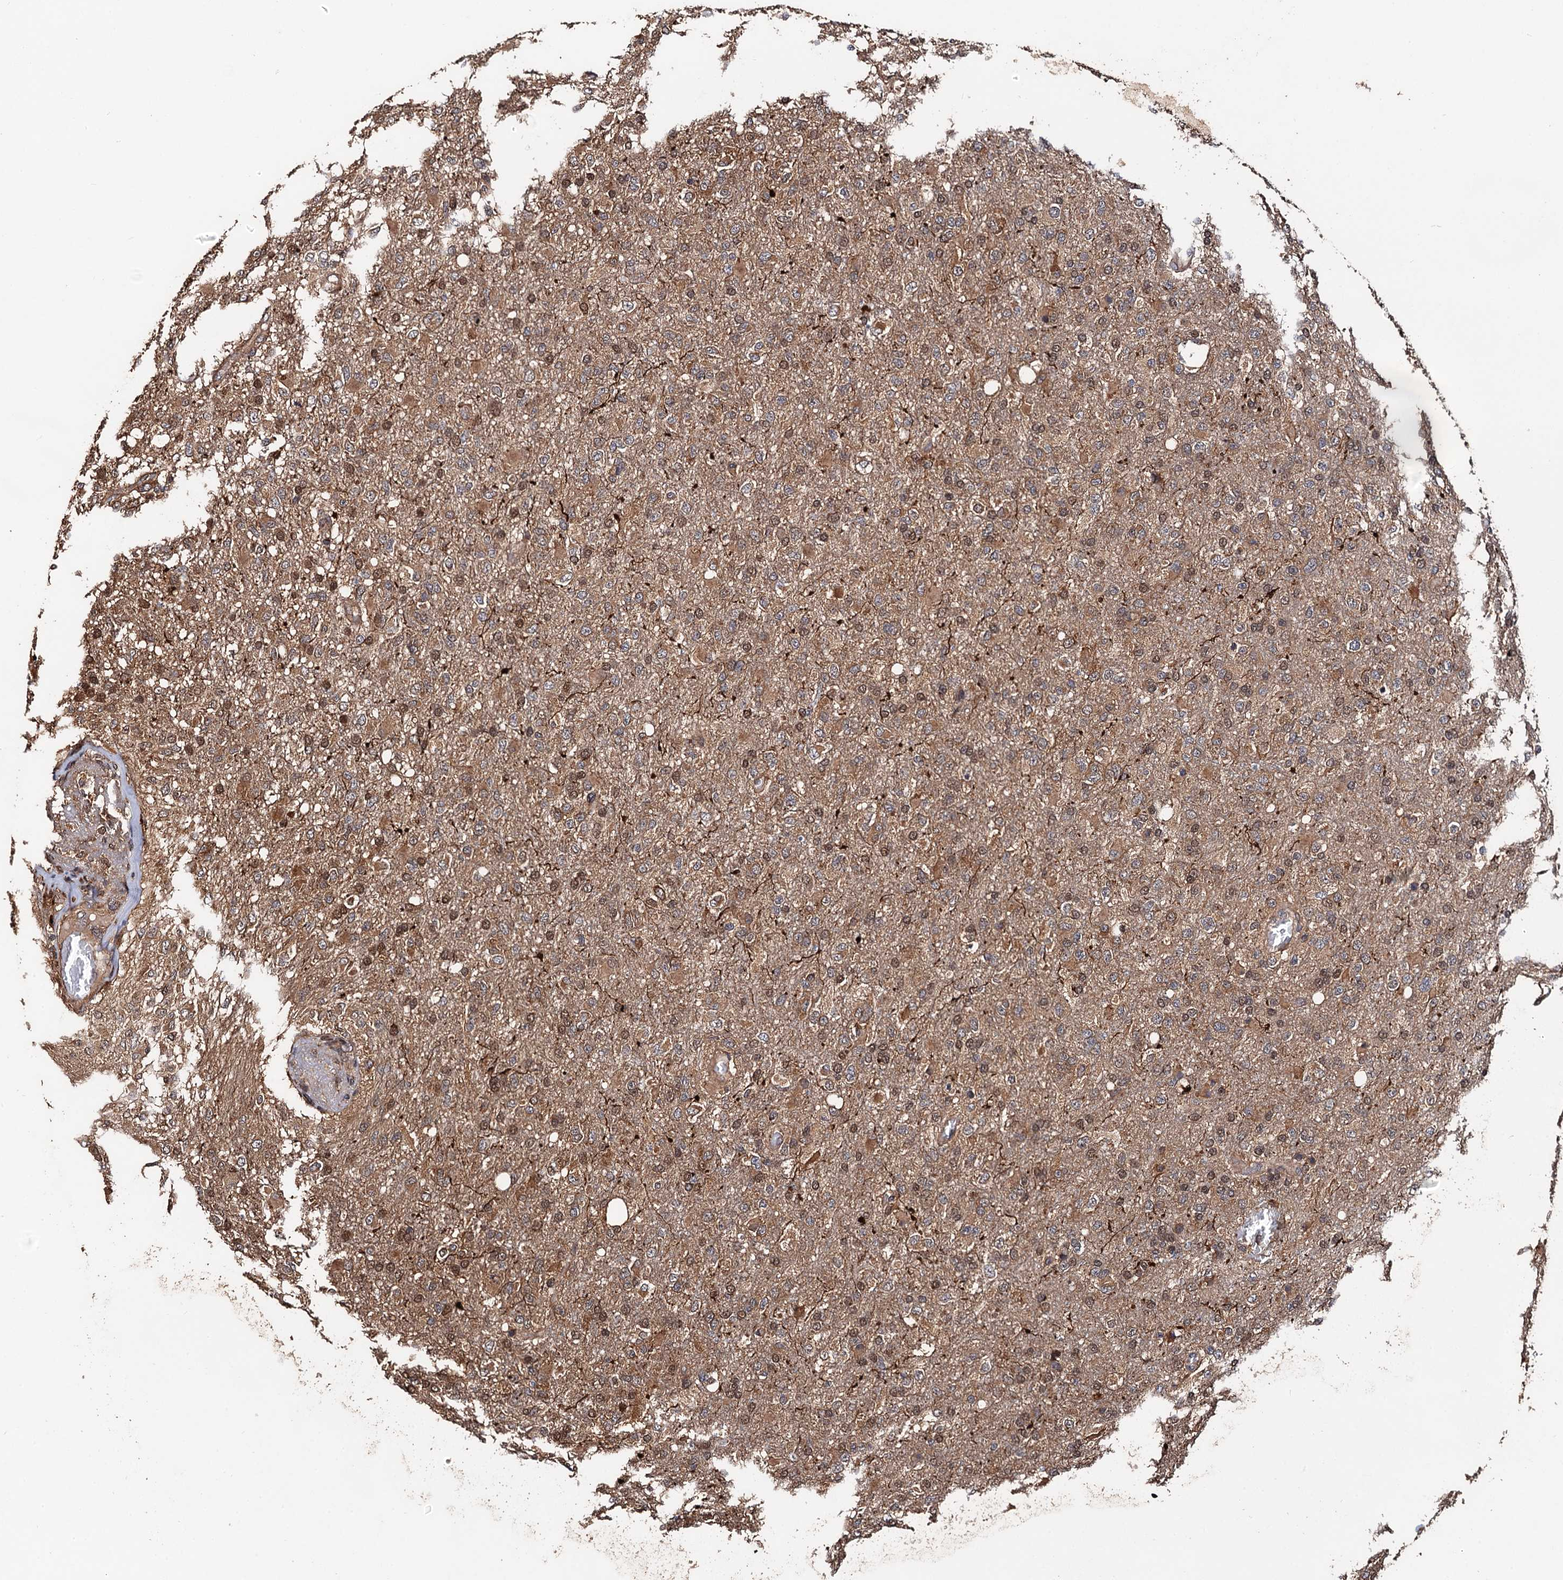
{"staining": {"intensity": "weak", "quantity": "25%-75%", "location": "cytoplasmic/membranous,nuclear"}, "tissue": "glioma", "cell_type": "Tumor cells", "image_type": "cancer", "snomed": [{"axis": "morphology", "description": "Glioma, malignant, High grade"}, {"axis": "topography", "description": "Brain"}], "caption": "A brown stain shows weak cytoplasmic/membranous and nuclear positivity of a protein in malignant glioma (high-grade) tumor cells. (Brightfield microscopy of DAB IHC at high magnification).", "gene": "MIER2", "patient": {"sex": "female", "age": 74}}